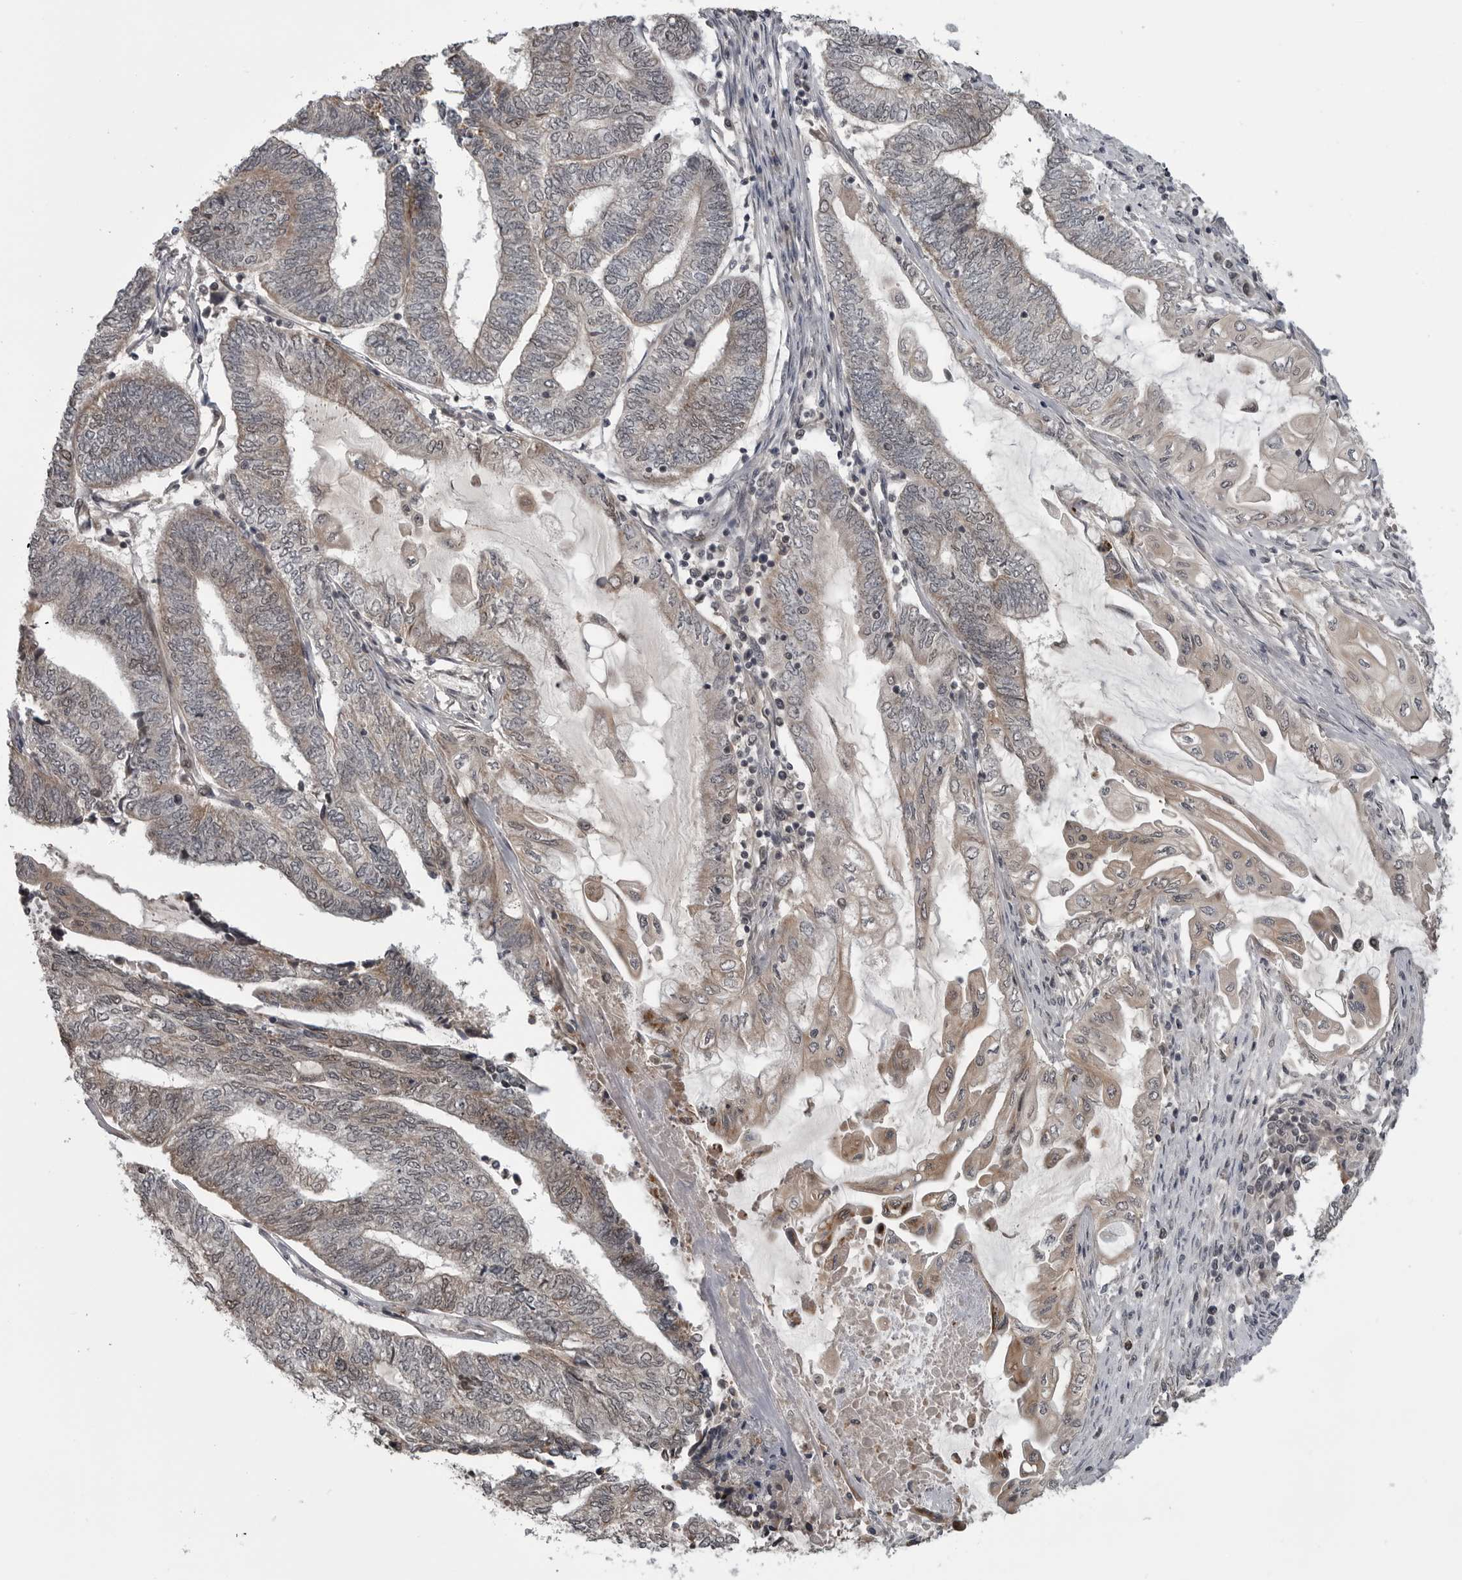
{"staining": {"intensity": "weak", "quantity": "25%-75%", "location": "cytoplasmic/membranous"}, "tissue": "endometrial cancer", "cell_type": "Tumor cells", "image_type": "cancer", "snomed": [{"axis": "morphology", "description": "Adenocarcinoma, NOS"}, {"axis": "topography", "description": "Uterus"}, {"axis": "topography", "description": "Endometrium"}], "caption": "IHC staining of endometrial cancer, which shows low levels of weak cytoplasmic/membranous staining in about 25%-75% of tumor cells indicating weak cytoplasmic/membranous protein expression. The staining was performed using DAB (brown) for protein detection and nuclei were counterstained in hematoxylin (blue).", "gene": "FAAP100", "patient": {"sex": "female", "age": 70}}